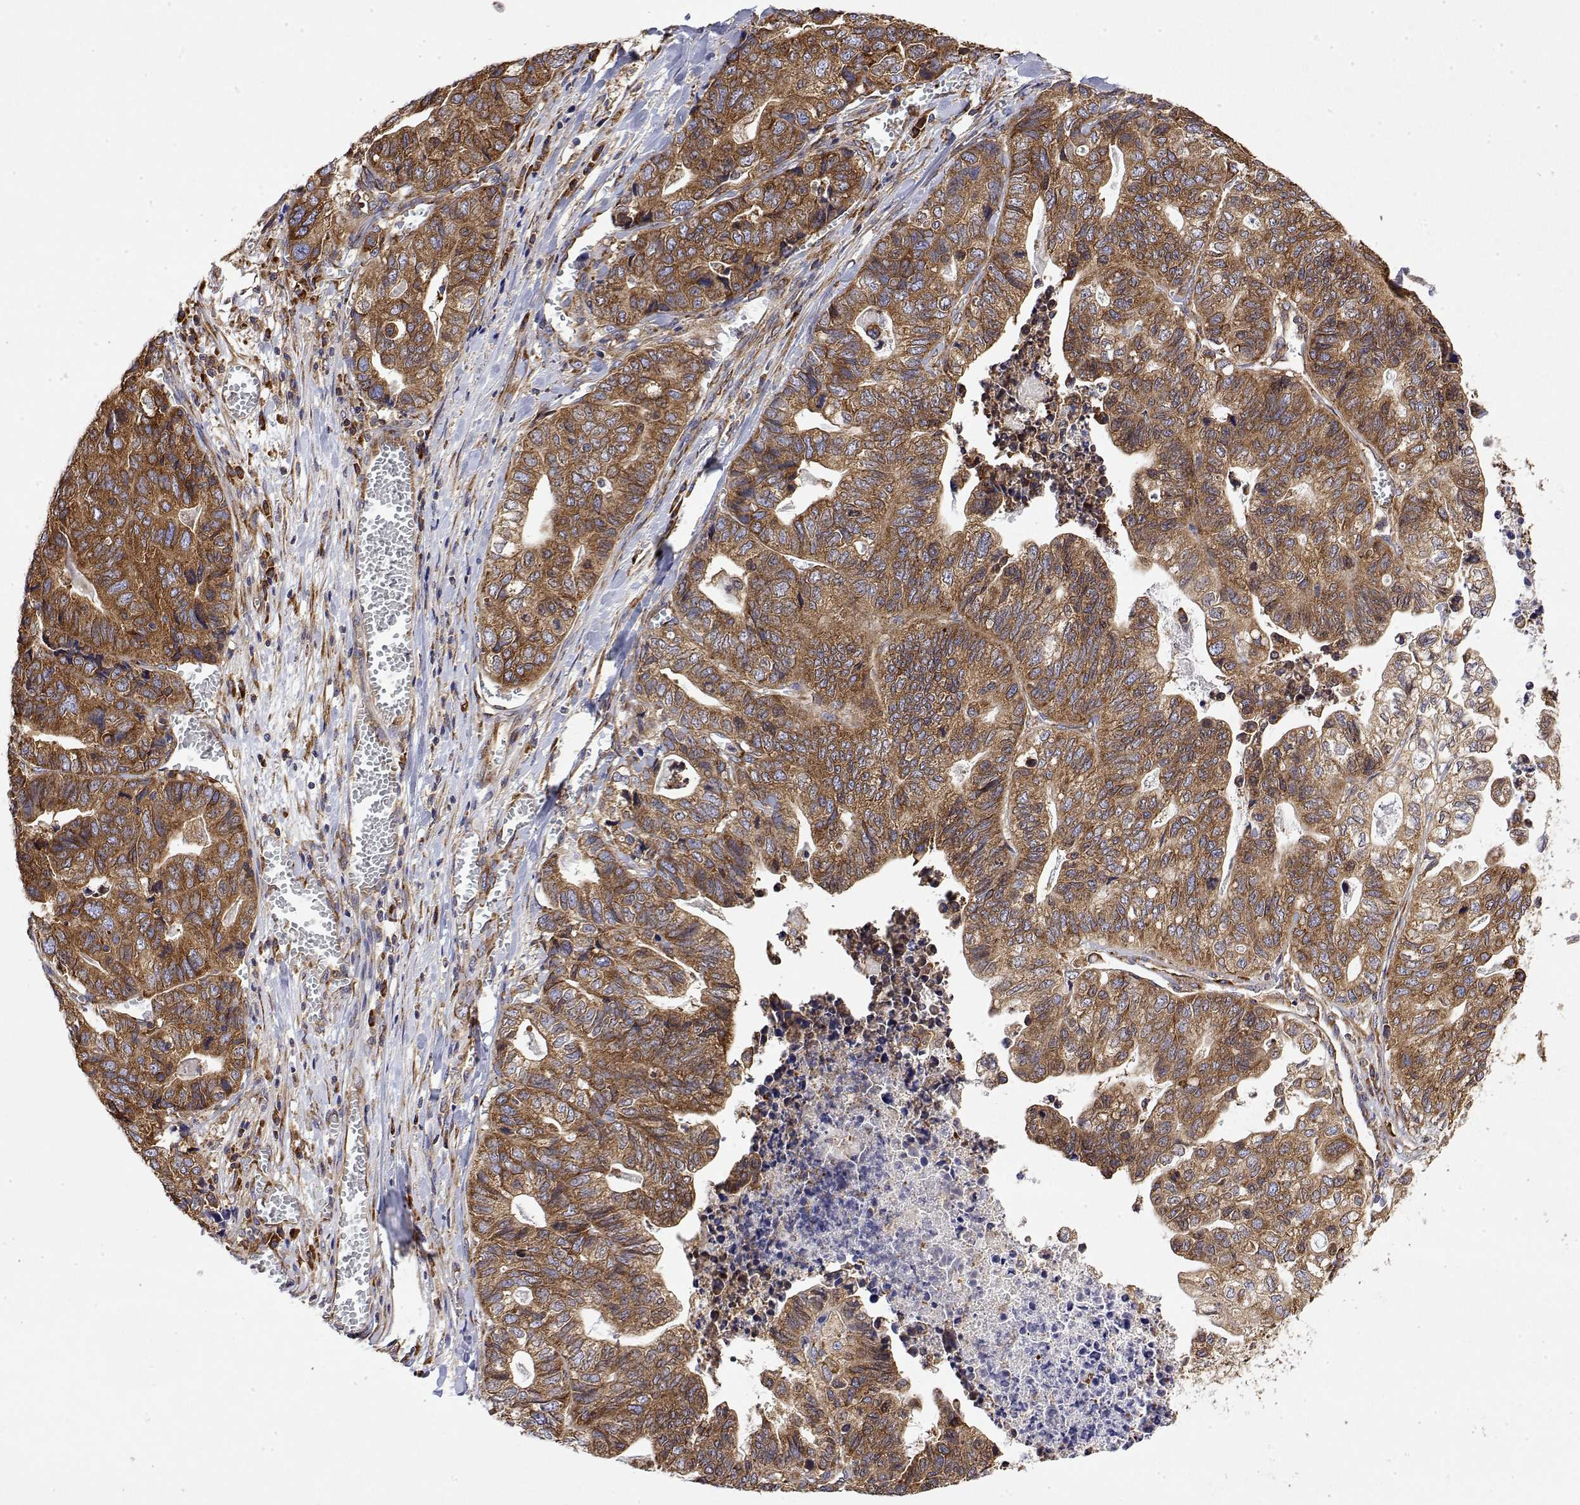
{"staining": {"intensity": "strong", "quantity": ">75%", "location": "cytoplasmic/membranous"}, "tissue": "stomach cancer", "cell_type": "Tumor cells", "image_type": "cancer", "snomed": [{"axis": "morphology", "description": "Adenocarcinoma, NOS"}, {"axis": "topography", "description": "Stomach, upper"}], "caption": "Adenocarcinoma (stomach) stained with a protein marker demonstrates strong staining in tumor cells.", "gene": "EEF1G", "patient": {"sex": "female", "age": 67}}